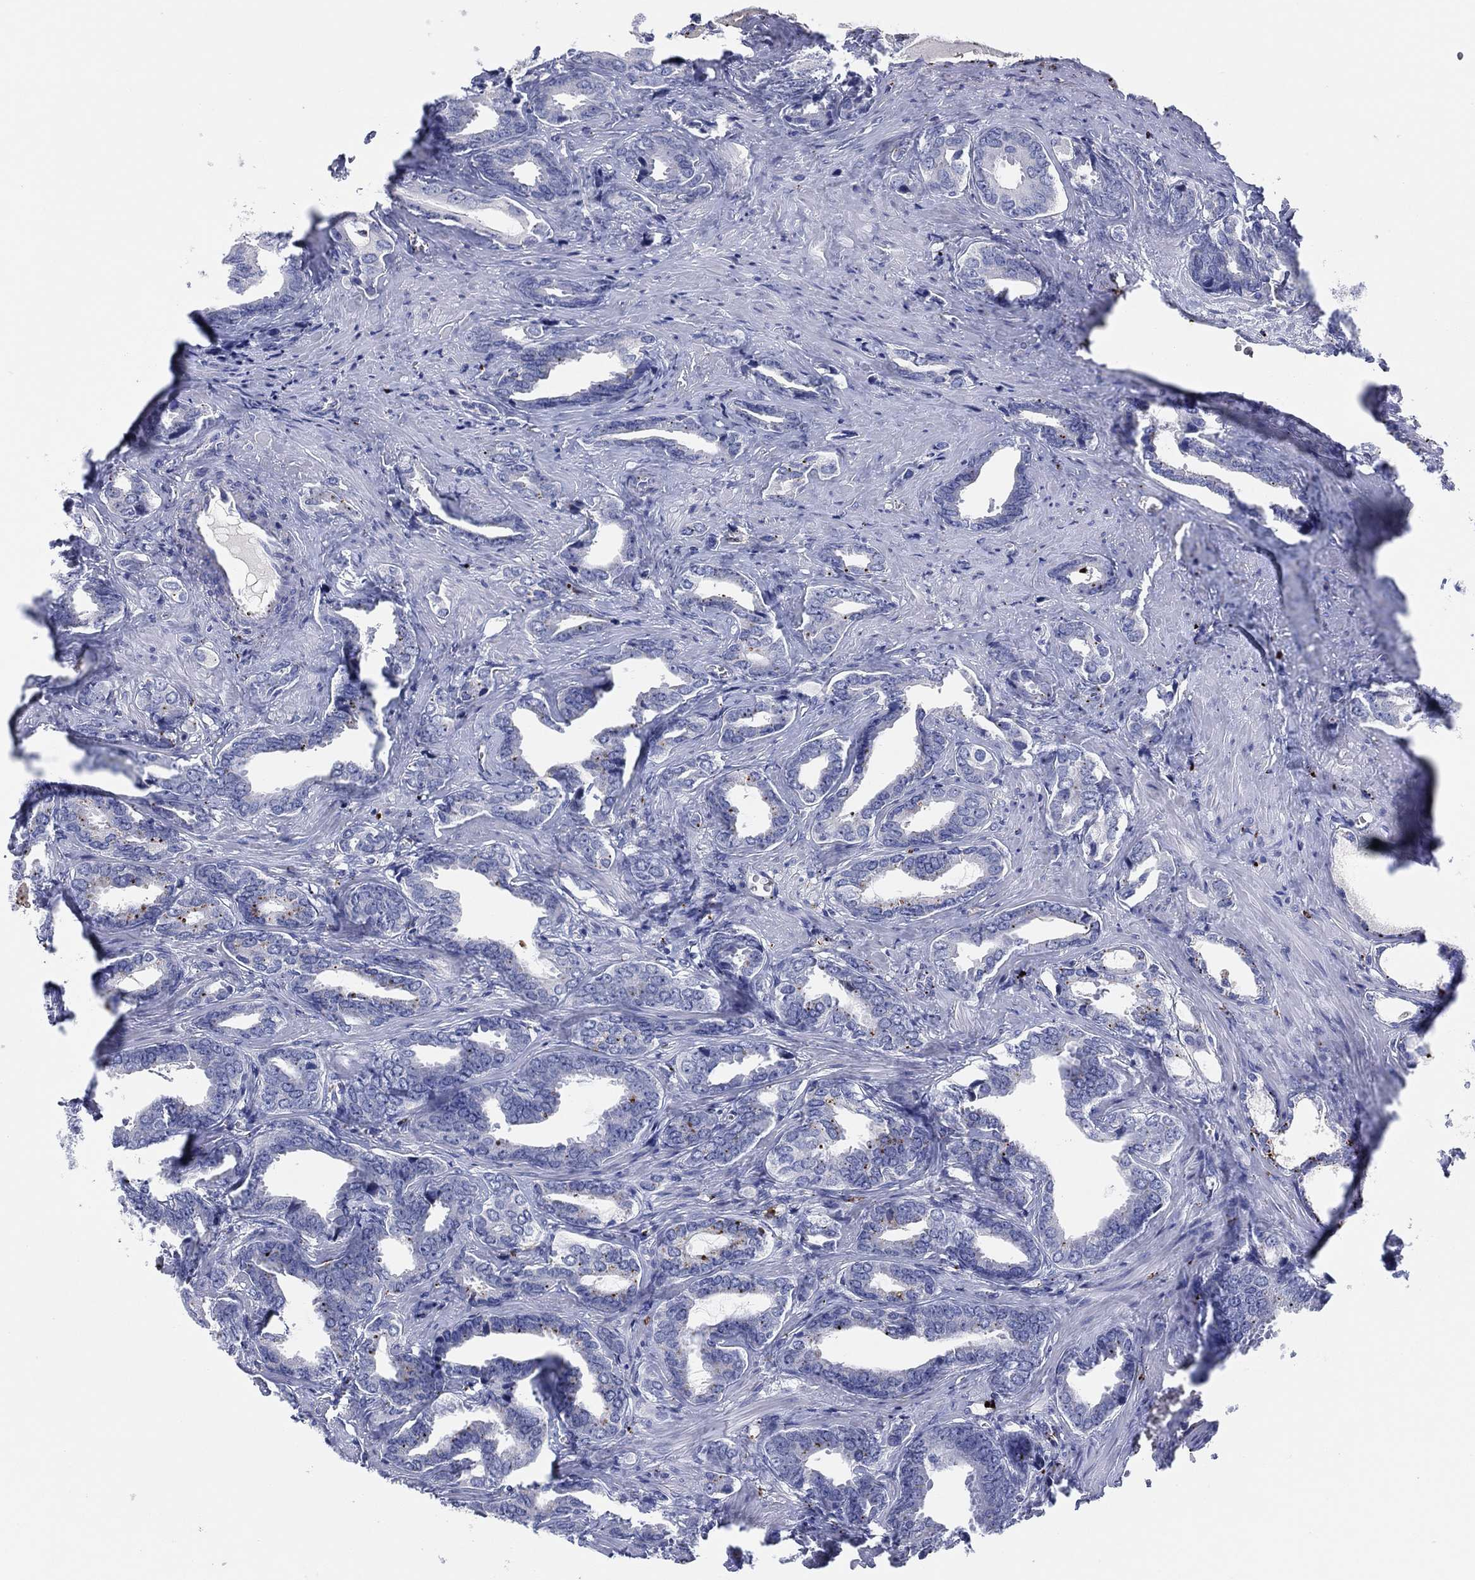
{"staining": {"intensity": "negative", "quantity": "none", "location": "none"}, "tissue": "prostate cancer", "cell_type": "Tumor cells", "image_type": "cancer", "snomed": [{"axis": "morphology", "description": "Adenocarcinoma, NOS"}, {"axis": "topography", "description": "Prostate"}], "caption": "A histopathology image of prostate adenocarcinoma stained for a protein demonstrates no brown staining in tumor cells.", "gene": "PLAC8", "patient": {"sex": "male", "age": 66}}